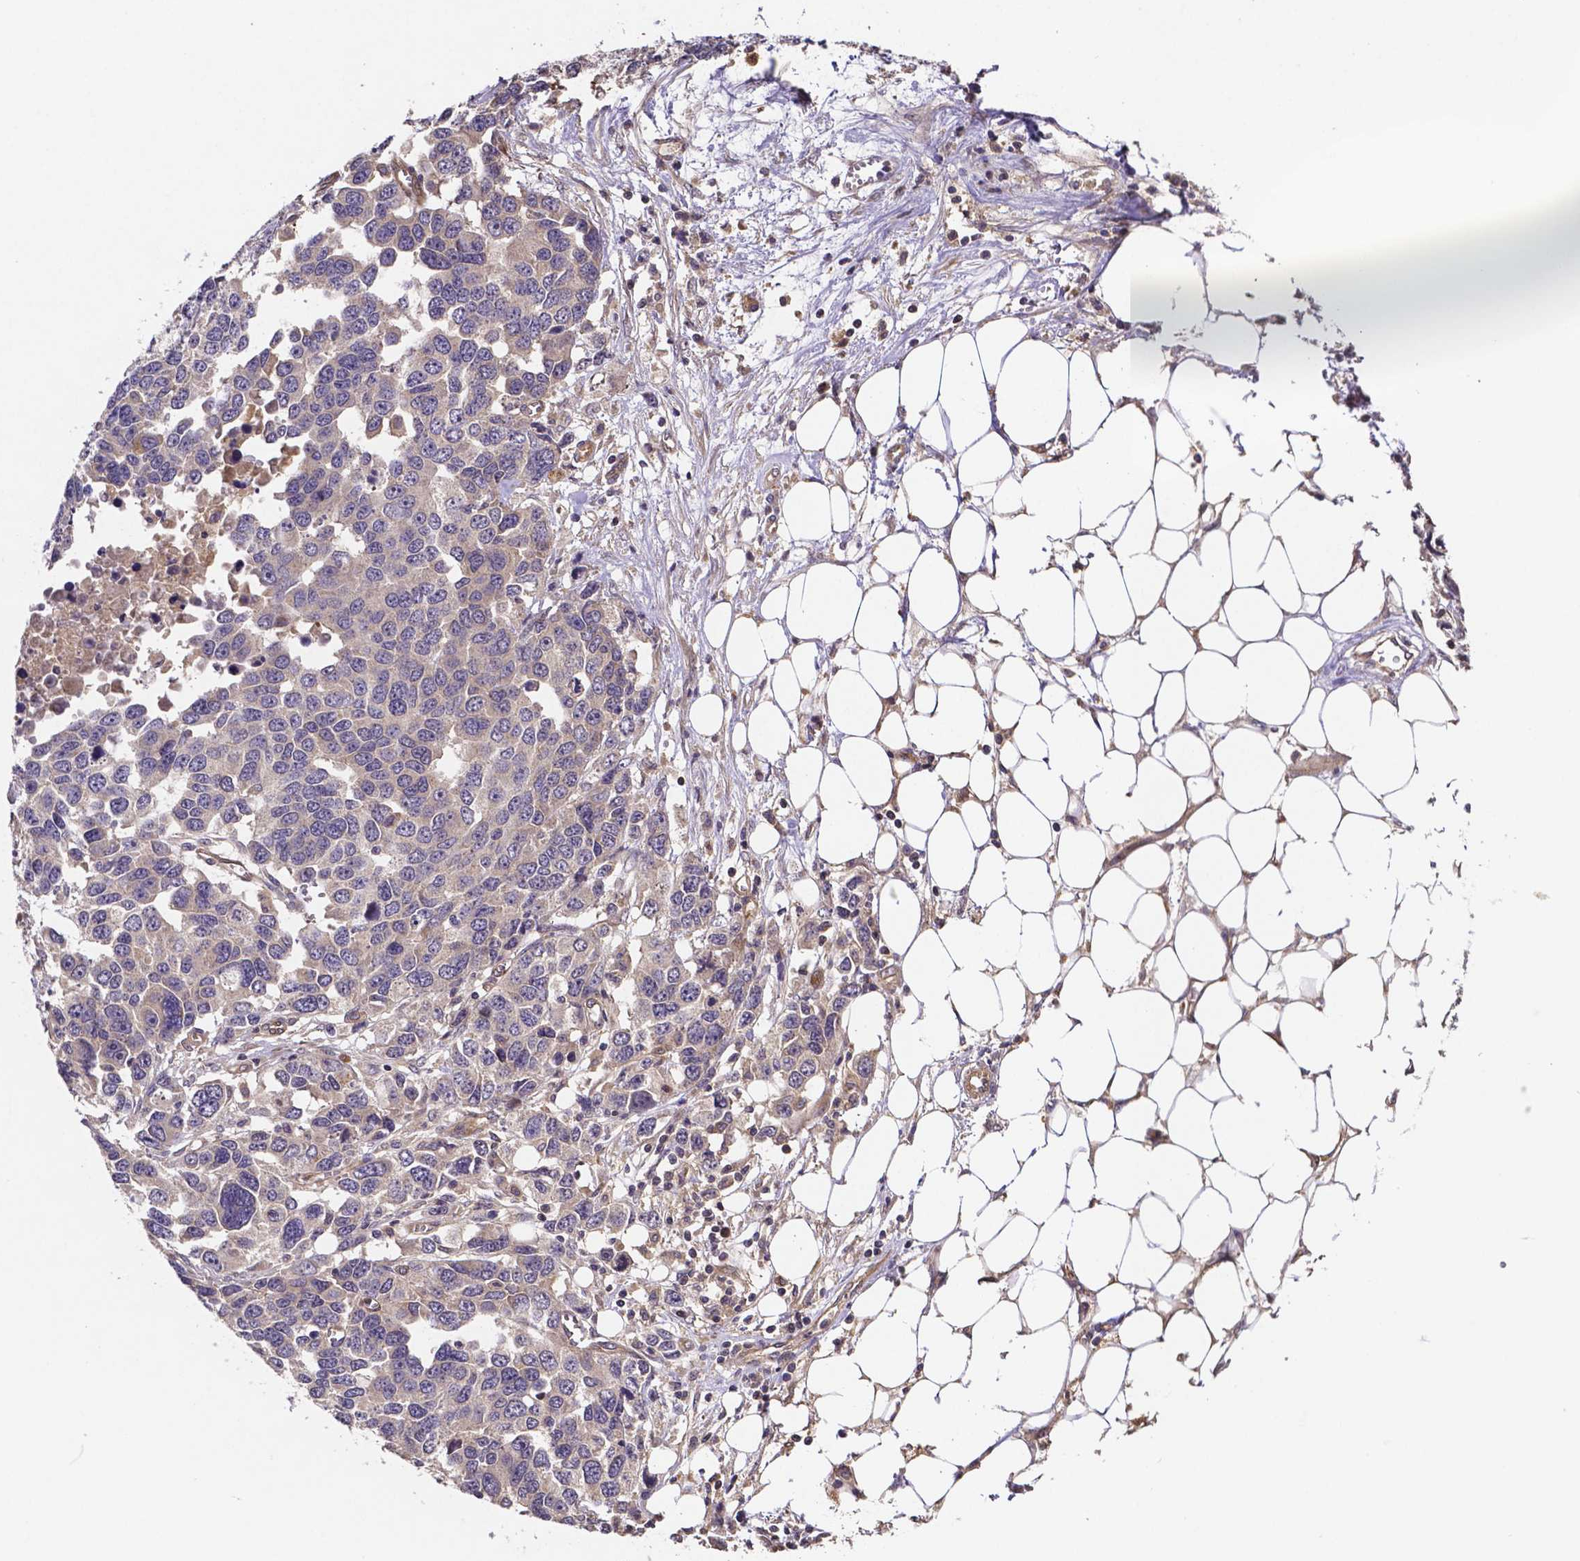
{"staining": {"intensity": "negative", "quantity": "none", "location": "none"}, "tissue": "ovarian cancer", "cell_type": "Tumor cells", "image_type": "cancer", "snomed": [{"axis": "morphology", "description": "Cystadenocarcinoma, serous, NOS"}, {"axis": "topography", "description": "Ovary"}], "caption": "Immunohistochemistry image of neoplastic tissue: human ovarian cancer stained with DAB exhibits no significant protein staining in tumor cells.", "gene": "RNF123", "patient": {"sex": "female", "age": 76}}